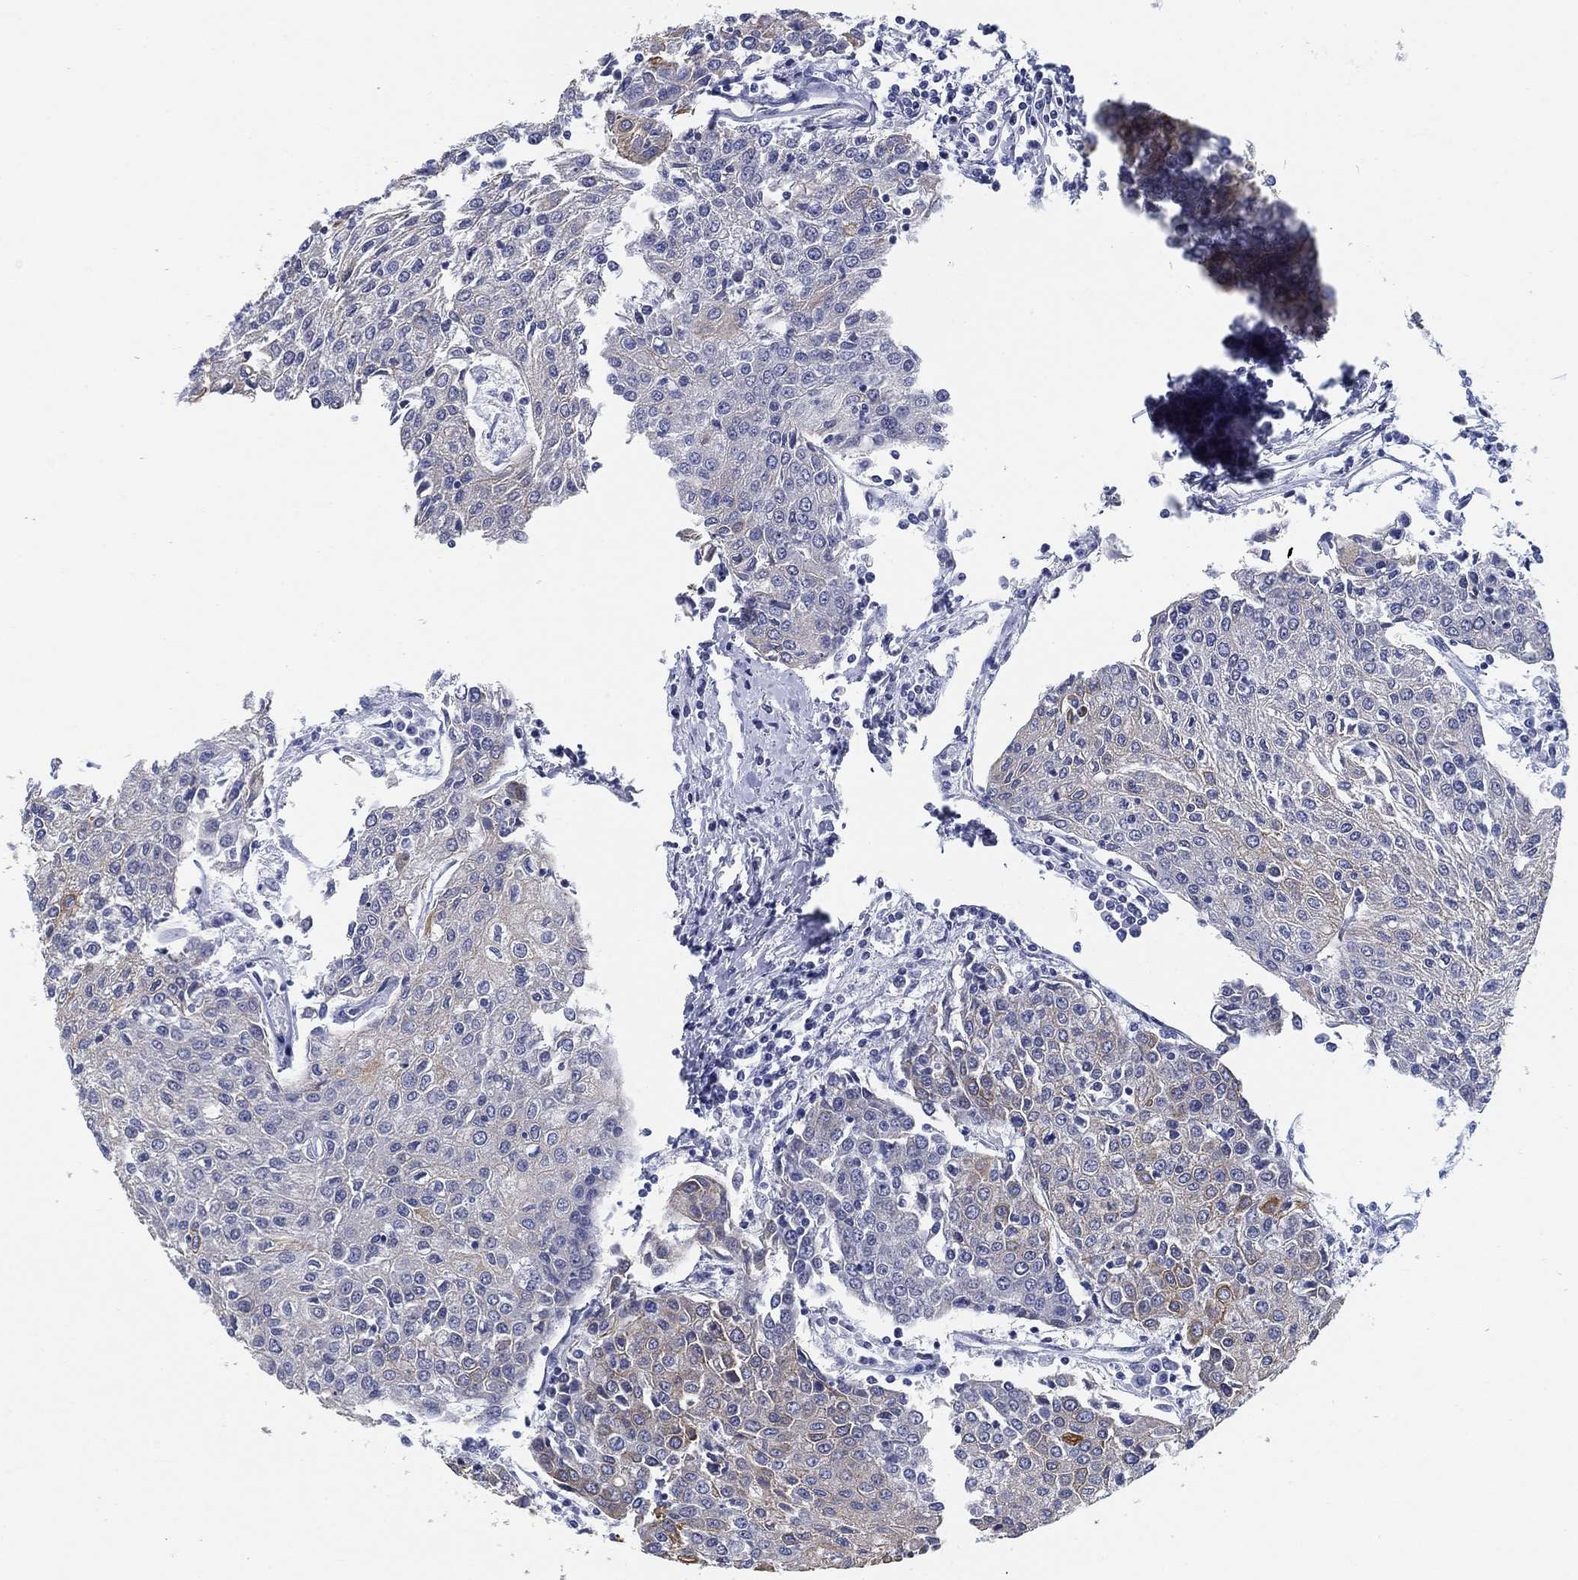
{"staining": {"intensity": "moderate", "quantity": "<25%", "location": "cytoplasmic/membranous"}, "tissue": "urothelial cancer", "cell_type": "Tumor cells", "image_type": "cancer", "snomed": [{"axis": "morphology", "description": "Urothelial carcinoma, High grade"}, {"axis": "topography", "description": "Urinary bladder"}], "caption": "Urothelial carcinoma (high-grade) stained for a protein shows moderate cytoplasmic/membranous positivity in tumor cells.", "gene": "CLUL1", "patient": {"sex": "female", "age": 85}}